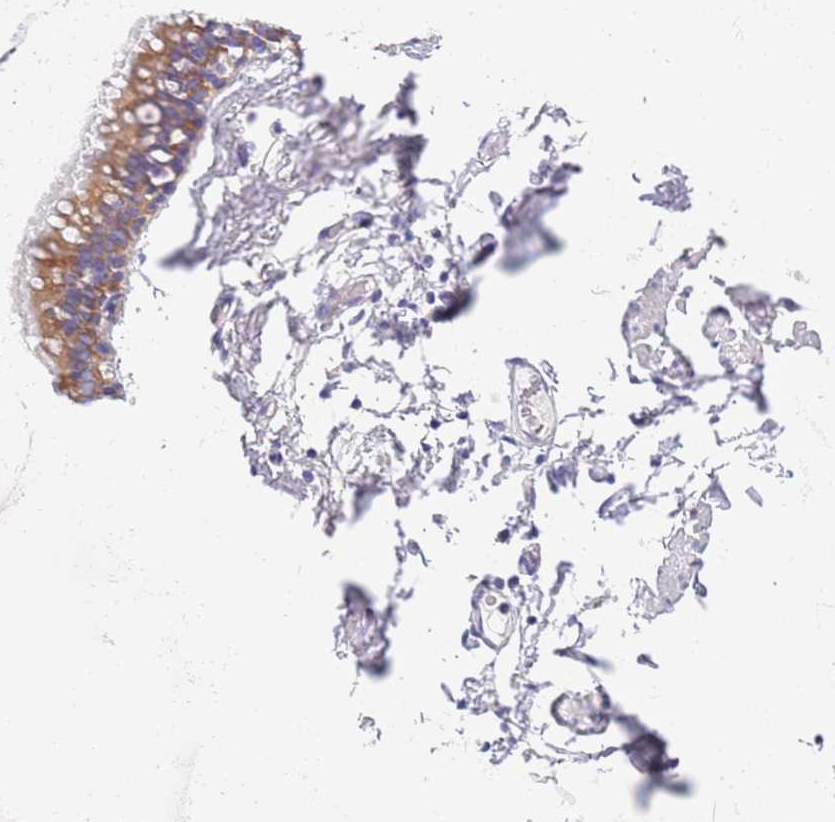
{"staining": {"intensity": "negative", "quantity": "none", "location": "none"}, "tissue": "adipose tissue", "cell_type": "Adipocytes", "image_type": "normal", "snomed": [{"axis": "morphology", "description": "Normal tissue, NOS"}, {"axis": "topography", "description": "Lymph node"}, {"axis": "topography", "description": "Bronchus"}], "caption": "DAB immunohistochemical staining of benign adipose tissue displays no significant staining in adipocytes.", "gene": "STIP1", "patient": {"sex": "male", "age": 63}}